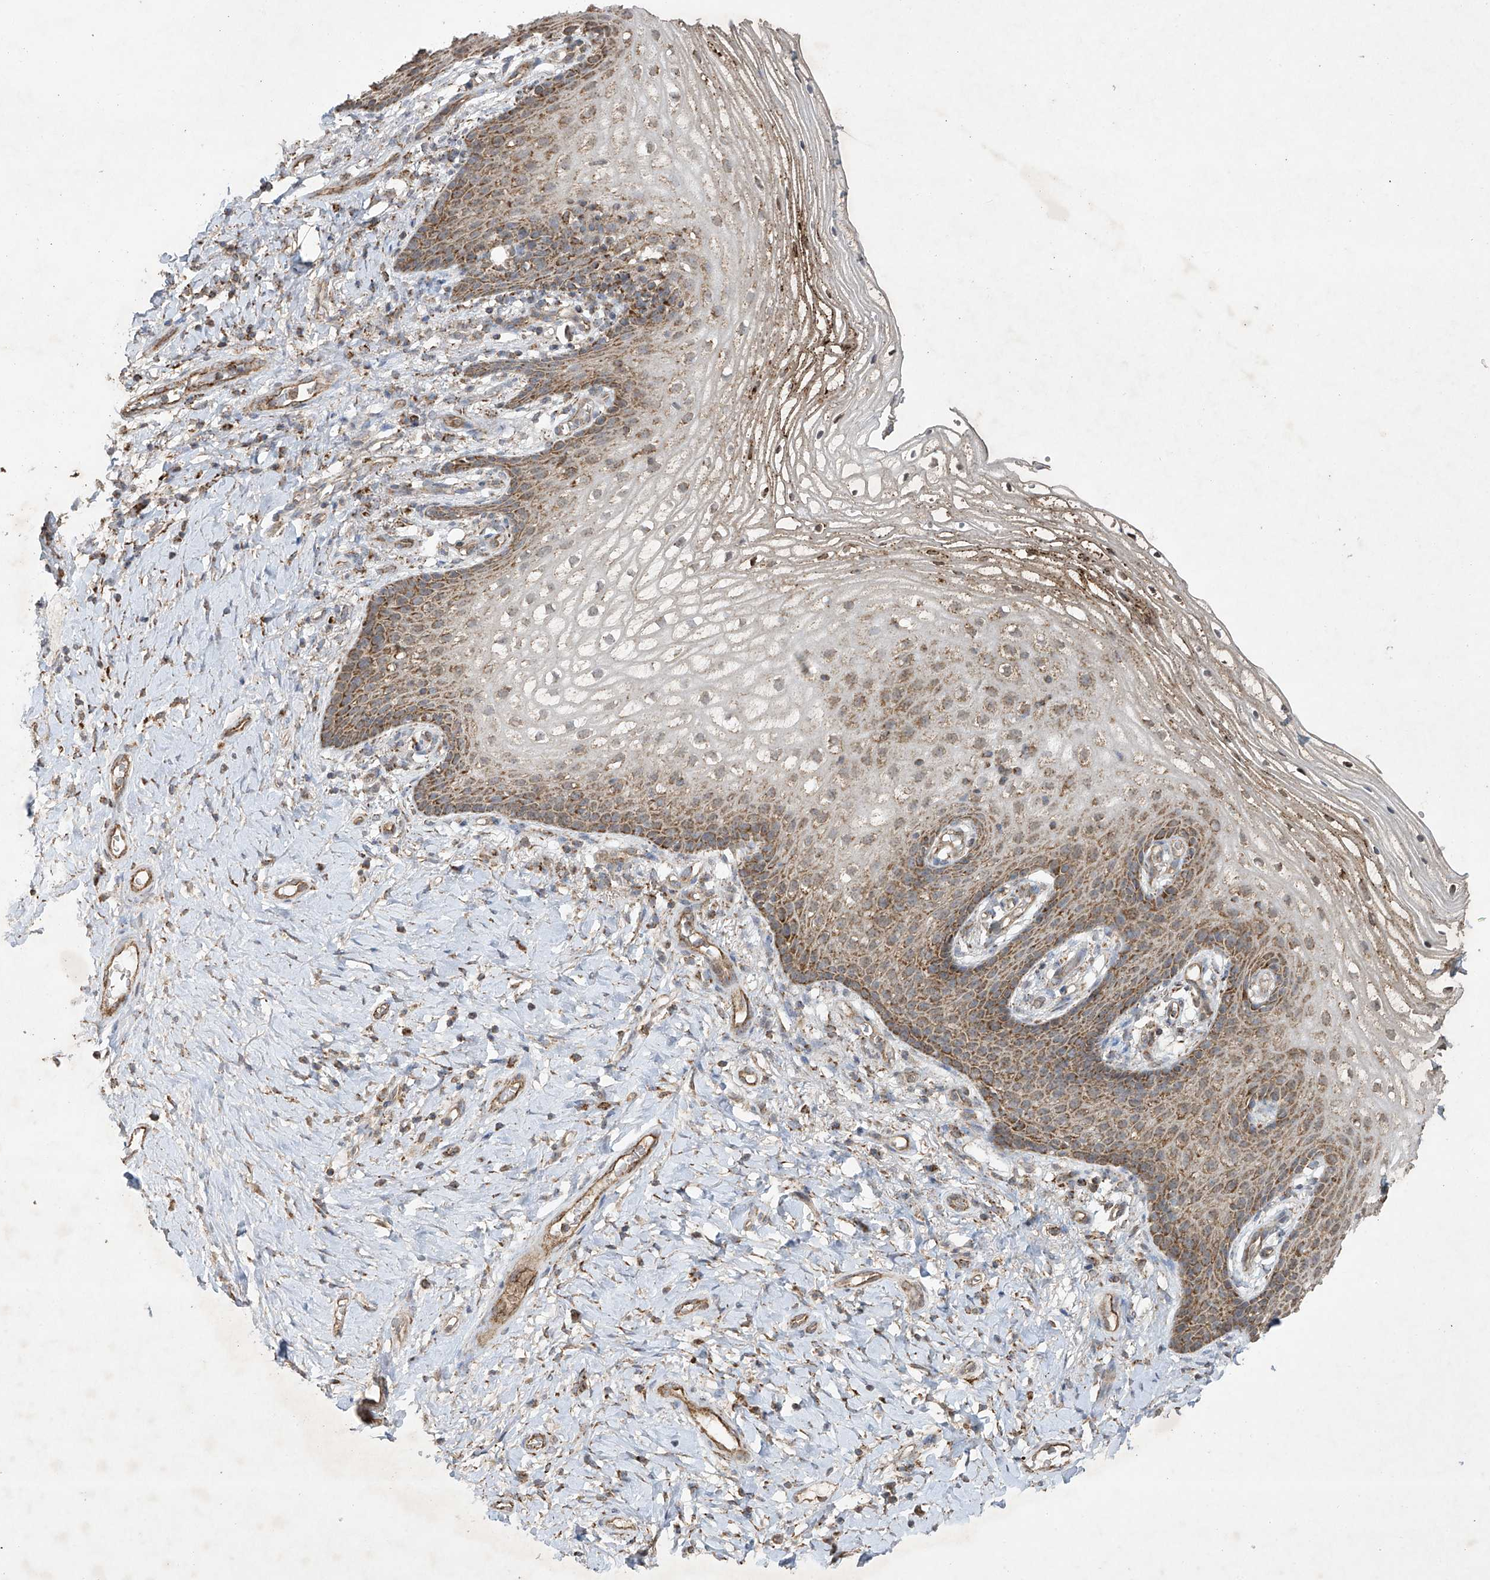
{"staining": {"intensity": "moderate", "quantity": ">75%", "location": "cytoplasmic/membranous"}, "tissue": "vagina", "cell_type": "Squamous epithelial cells", "image_type": "normal", "snomed": [{"axis": "morphology", "description": "Normal tissue, NOS"}, {"axis": "topography", "description": "Vagina"}], "caption": "IHC micrograph of normal vagina: human vagina stained using immunohistochemistry reveals medium levels of moderate protein expression localized specifically in the cytoplasmic/membranous of squamous epithelial cells, appearing as a cytoplasmic/membranous brown color.", "gene": "UQCC1", "patient": {"sex": "female", "age": 60}}